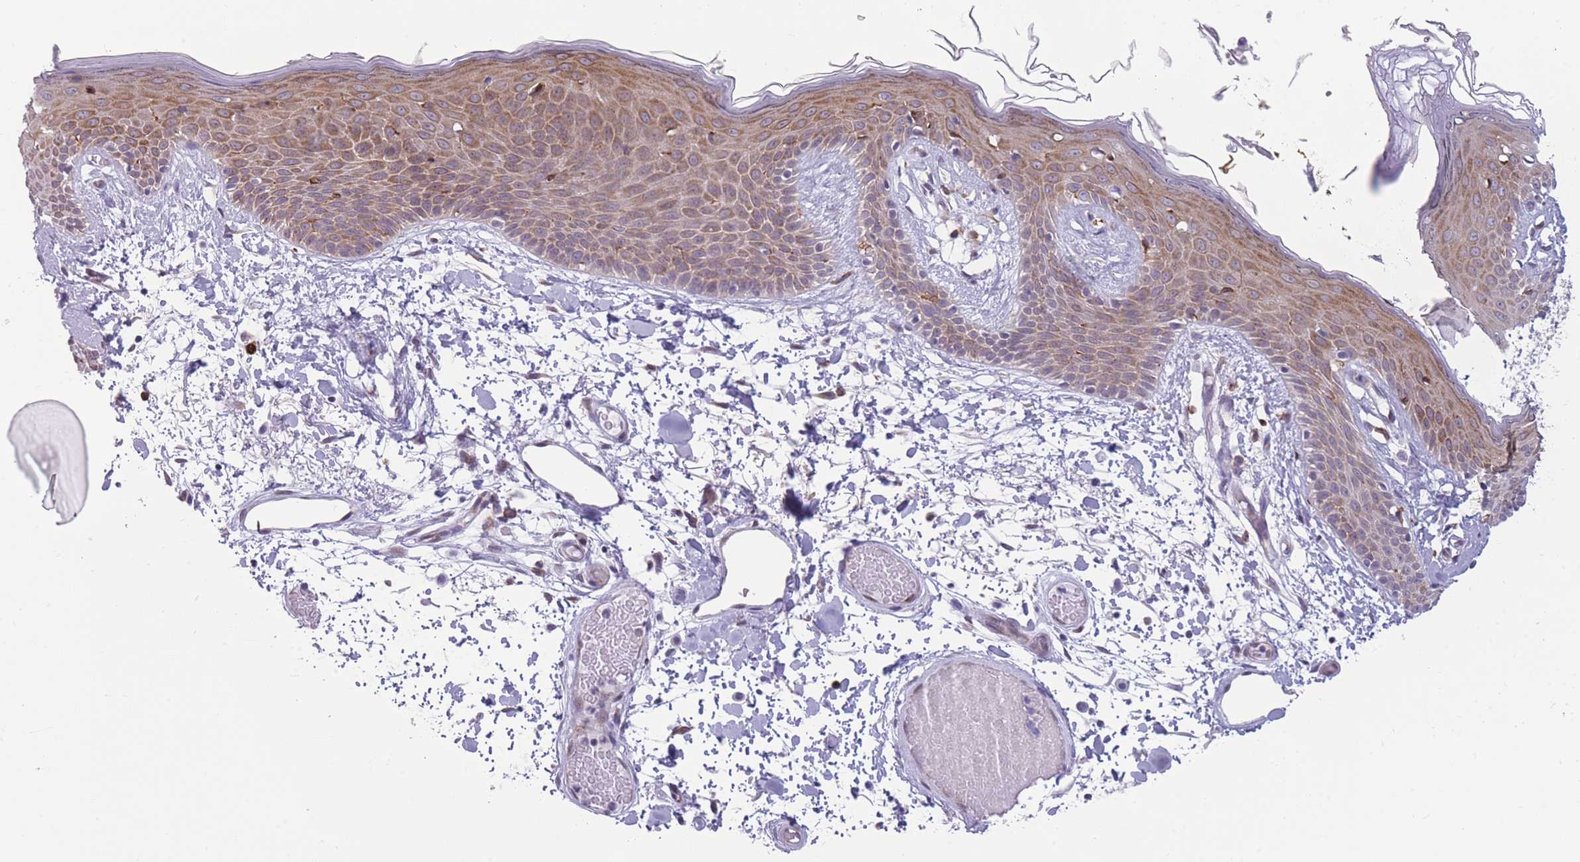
{"staining": {"intensity": "weak", "quantity": ">75%", "location": "cytoplasmic/membranous"}, "tissue": "skin", "cell_type": "Fibroblasts", "image_type": "normal", "snomed": [{"axis": "morphology", "description": "Normal tissue, NOS"}, {"axis": "topography", "description": "Skin"}], "caption": "Skin stained for a protein (brown) demonstrates weak cytoplasmic/membranous positive positivity in about >75% of fibroblasts.", "gene": "TMEM121", "patient": {"sex": "male", "age": 79}}